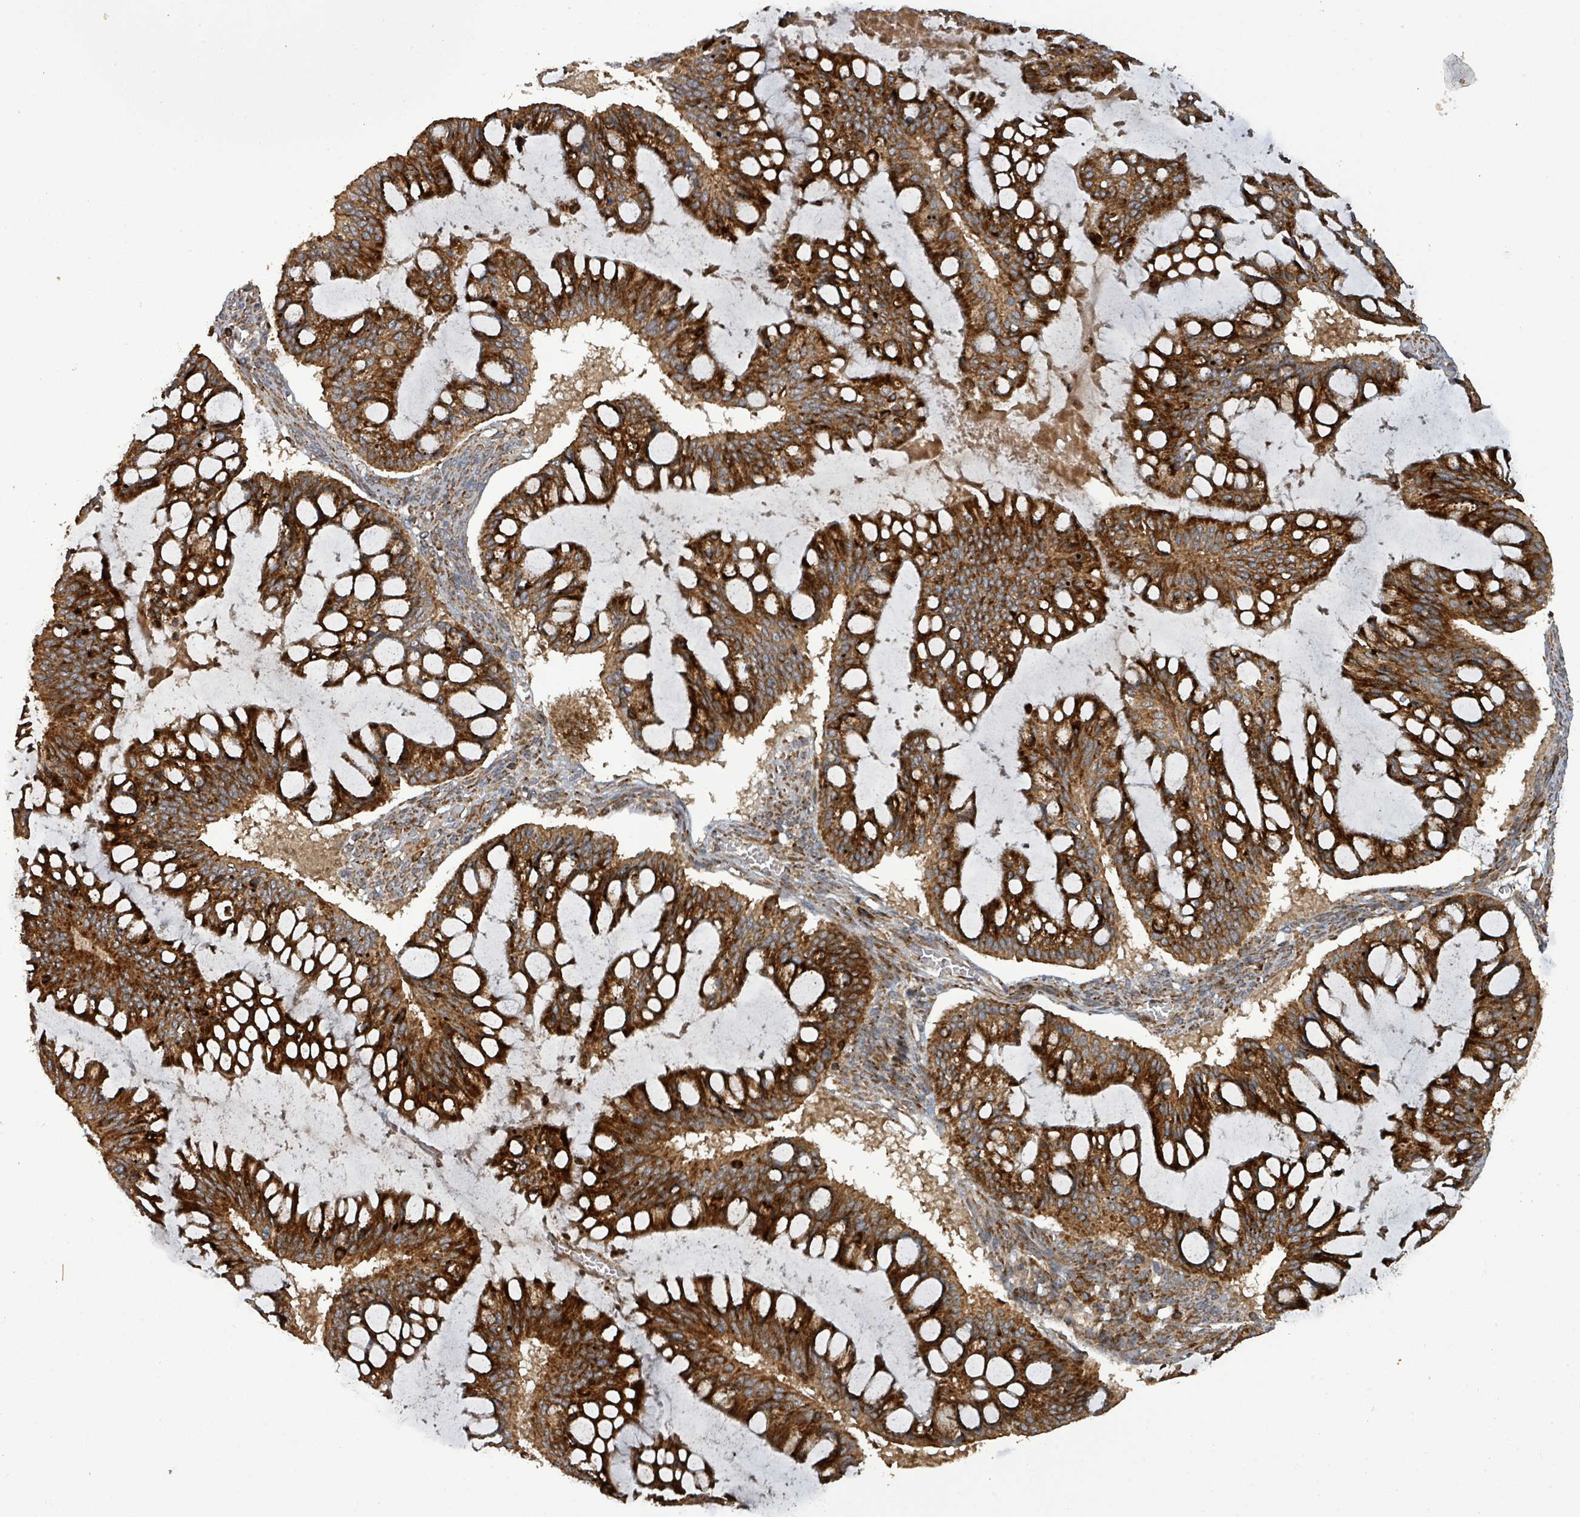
{"staining": {"intensity": "strong", "quantity": ">75%", "location": "cytoplasmic/membranous"}, "tissue": "ovarian cancer", "cell_type": "Tumor cells", "image_type": "cancer", "snomed": [{"axis": "morphology", "description": "Cystadenocarcinoma, mucinous, NOS"}, {"axis": "topography", "description": "Ovary"}], "caption": "The photomicrograph exhibits immunohistochemical staining of ovarian mucinous cystadenocarcinoma. There is strong cytoplasmic/membranous staining is seen in about >75% of tumor cells. Nuclei are stained in blue.", "gene": "STARD4", "patient": {"sex": "female", "age": 73}}